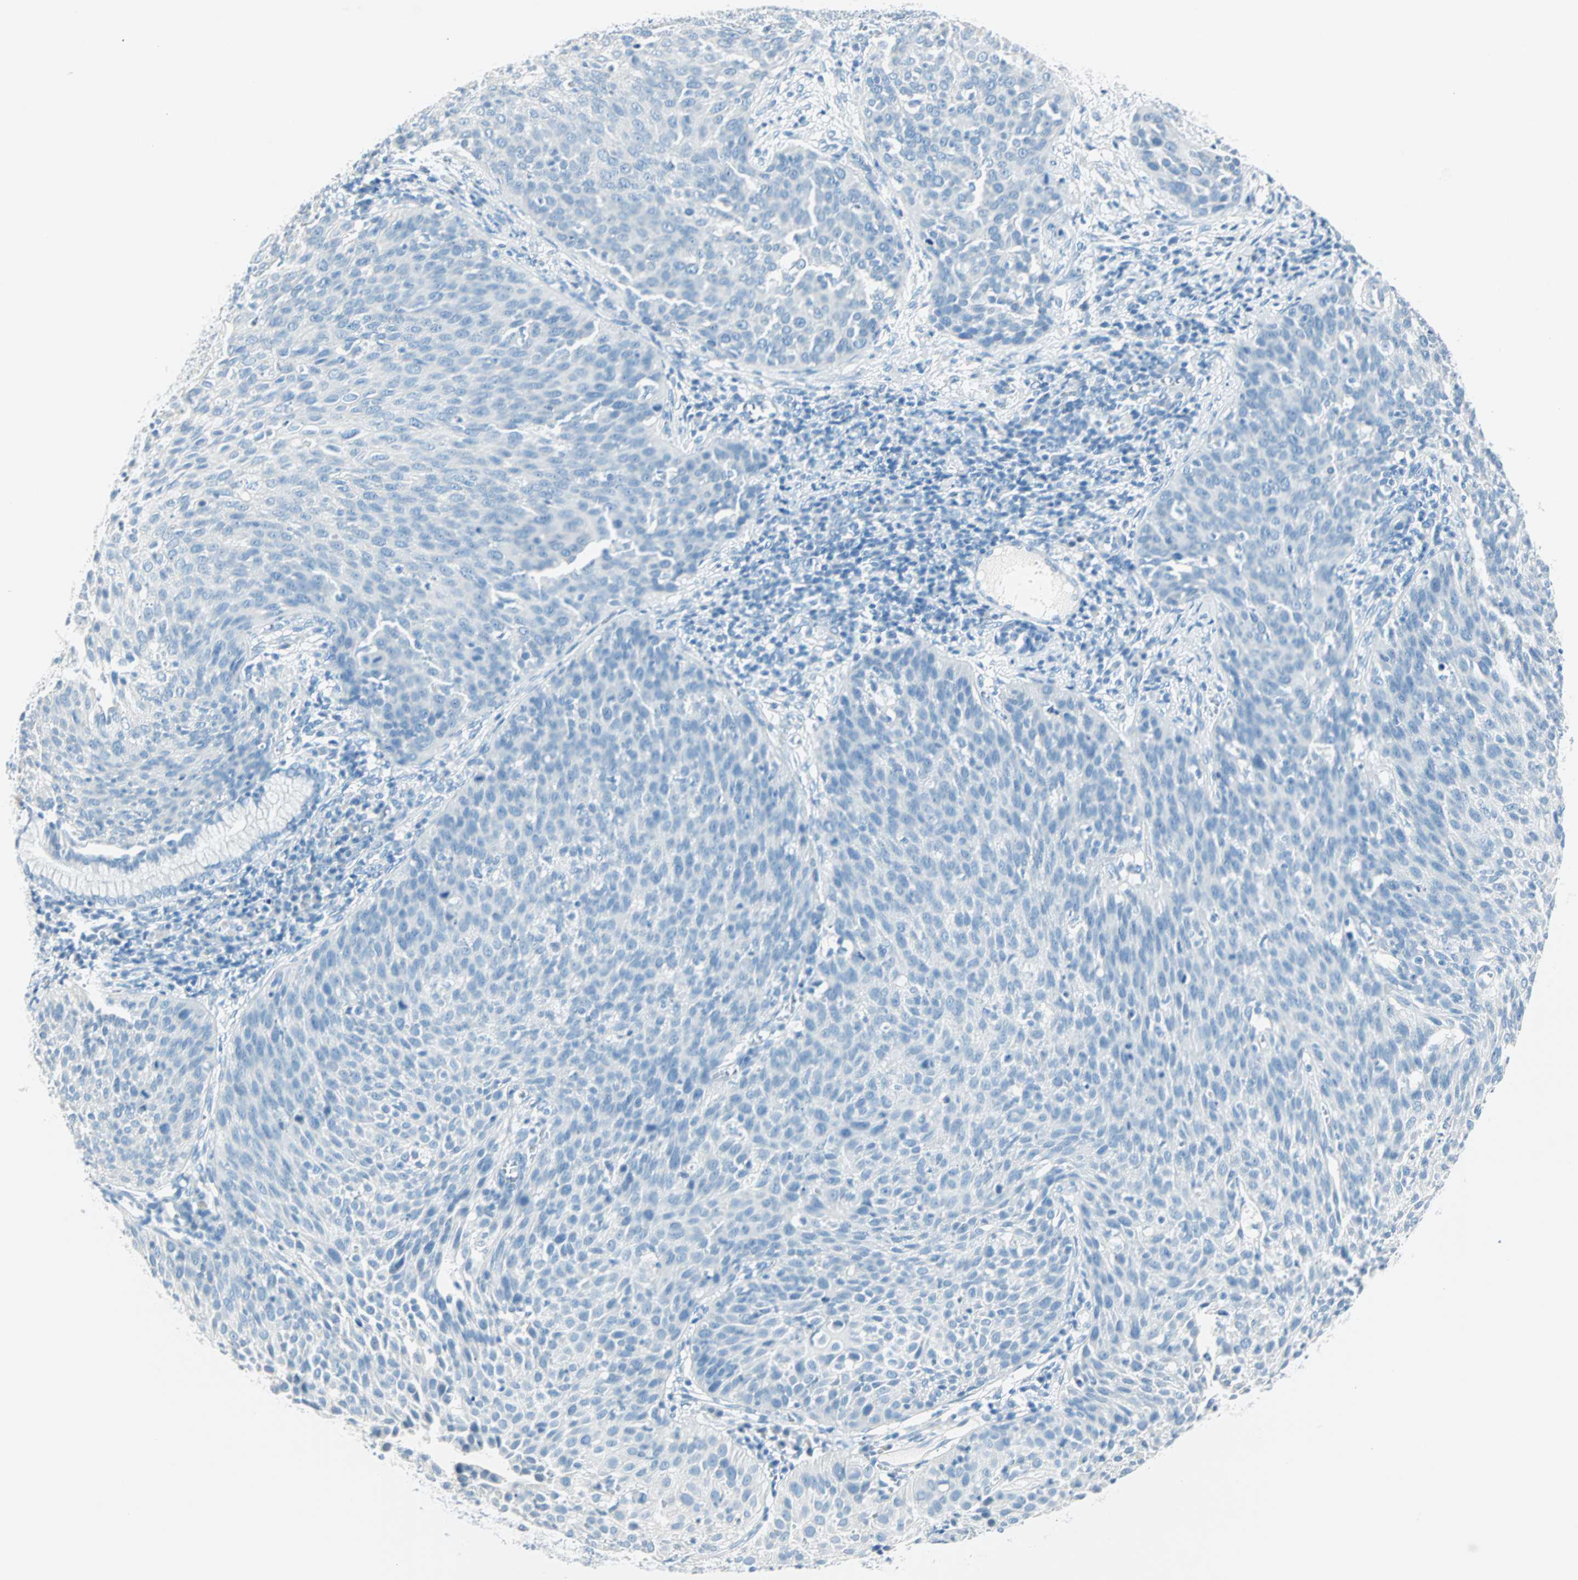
{"staining": {"intensity": "negative", "quantity": "none", "location": "none"}, "tissue": "cervical cancer", "cell_type": "Tumor cells", "image_type": "cancer", "snomed": [{"axis": "morphology", "description": "Squamous cell carcinoma, NOS"}, {"axis": "topography", "description": "Cervix"}], "caption": "High magnification brightfield microscopy of cervical cancer stained with DAB (3,3'-diaminobenzidine) (brown) and counterstained with hematoxylin (blue): tumor cells show no significant expression.", "gene": "NES", "patient": {"sex": "female", "age": 38}}